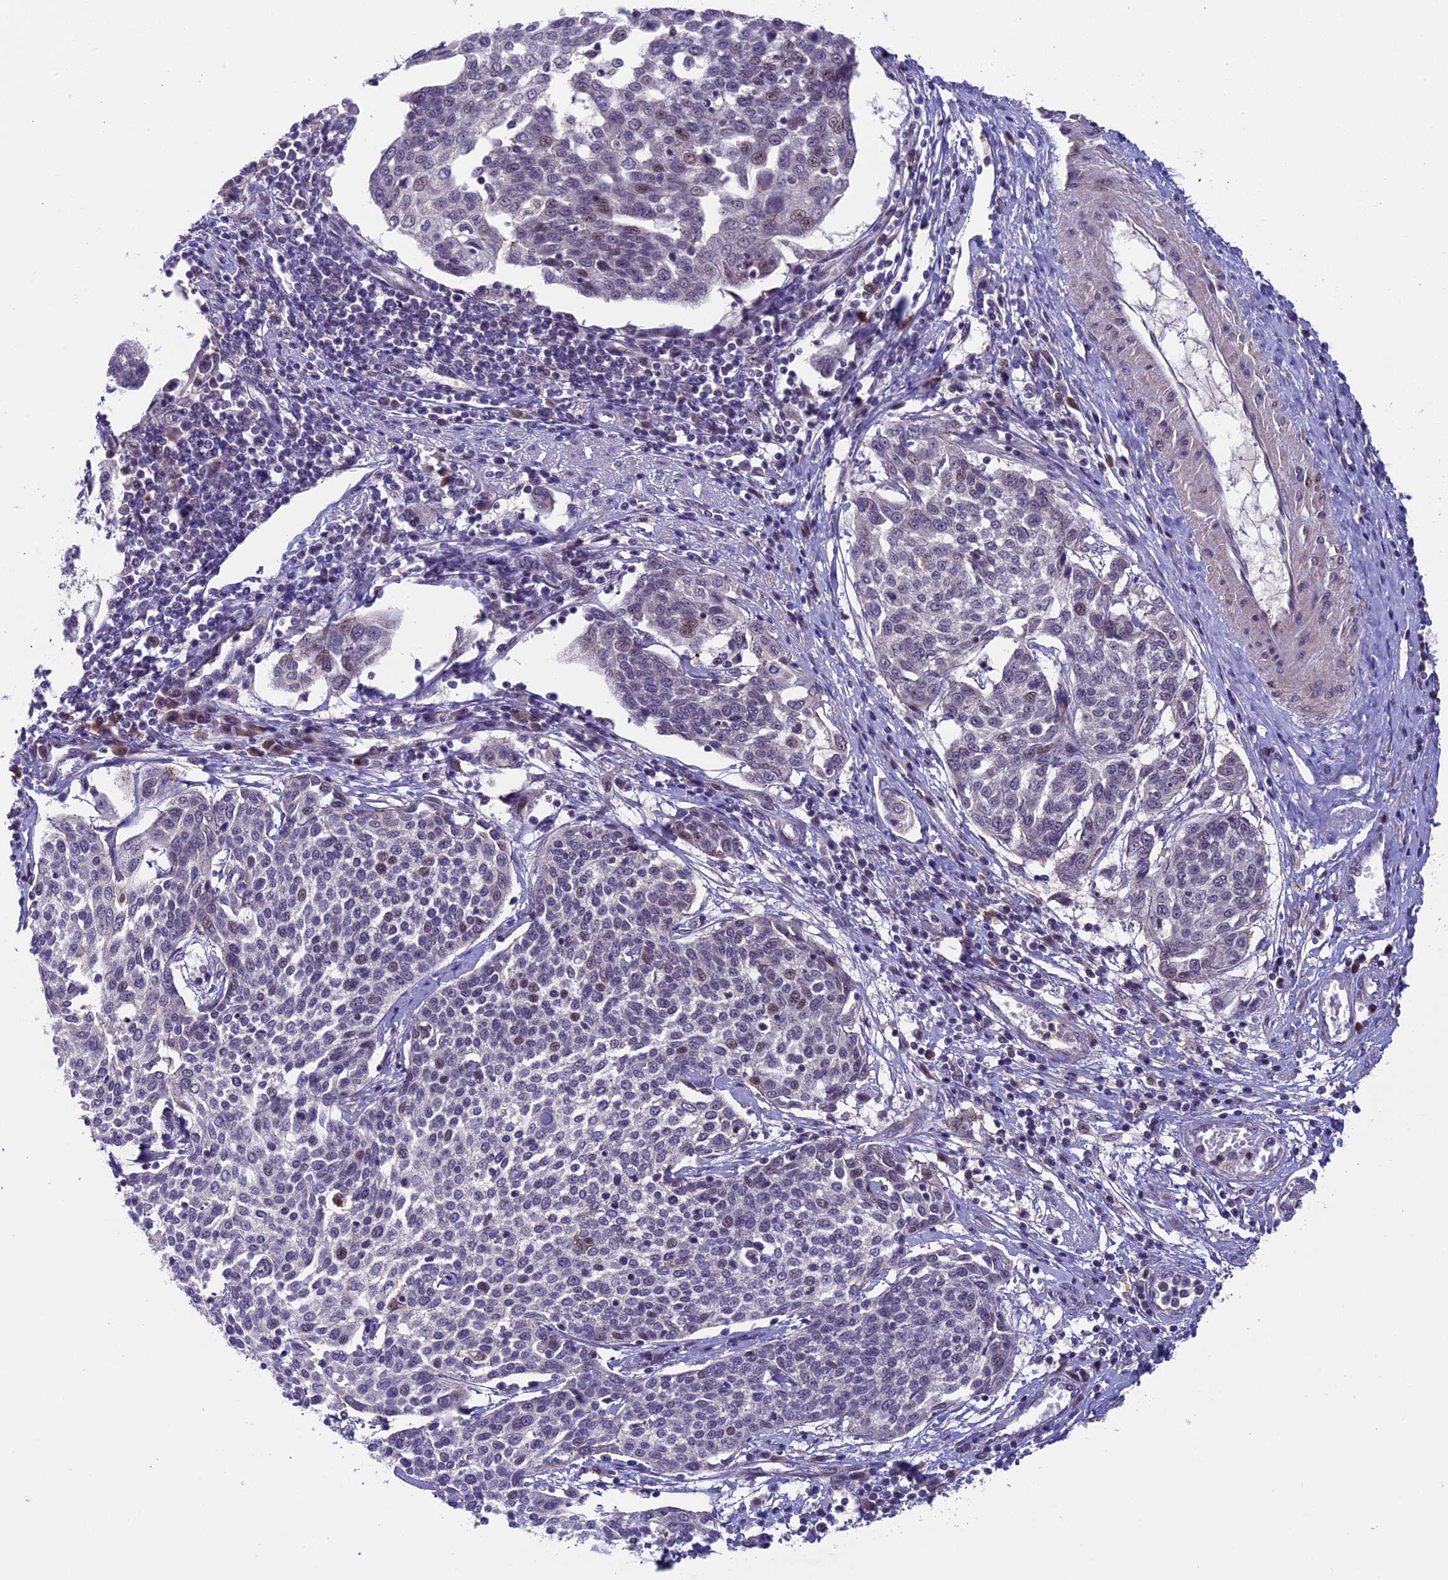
{"staining": {"intensity": "negative", "quantity": "none", "location": "none"}, "tissue": "cervical cancer", "cell_type": "Tumor cells", "image_type": "cancer", "snomed": [{"axis": "morphology", "description": "Squamous cell carcinoma, NOS"}, {"axis": "topography", "description": "Cervix"}], "caption": "Human cervical squamous cell carcinoma stained for a protein using immunohistochemistry demonstrates no positivity in tumor cells.", "gene": "SIPA1L3", "patient": {"sex": "female", "age": 34}}